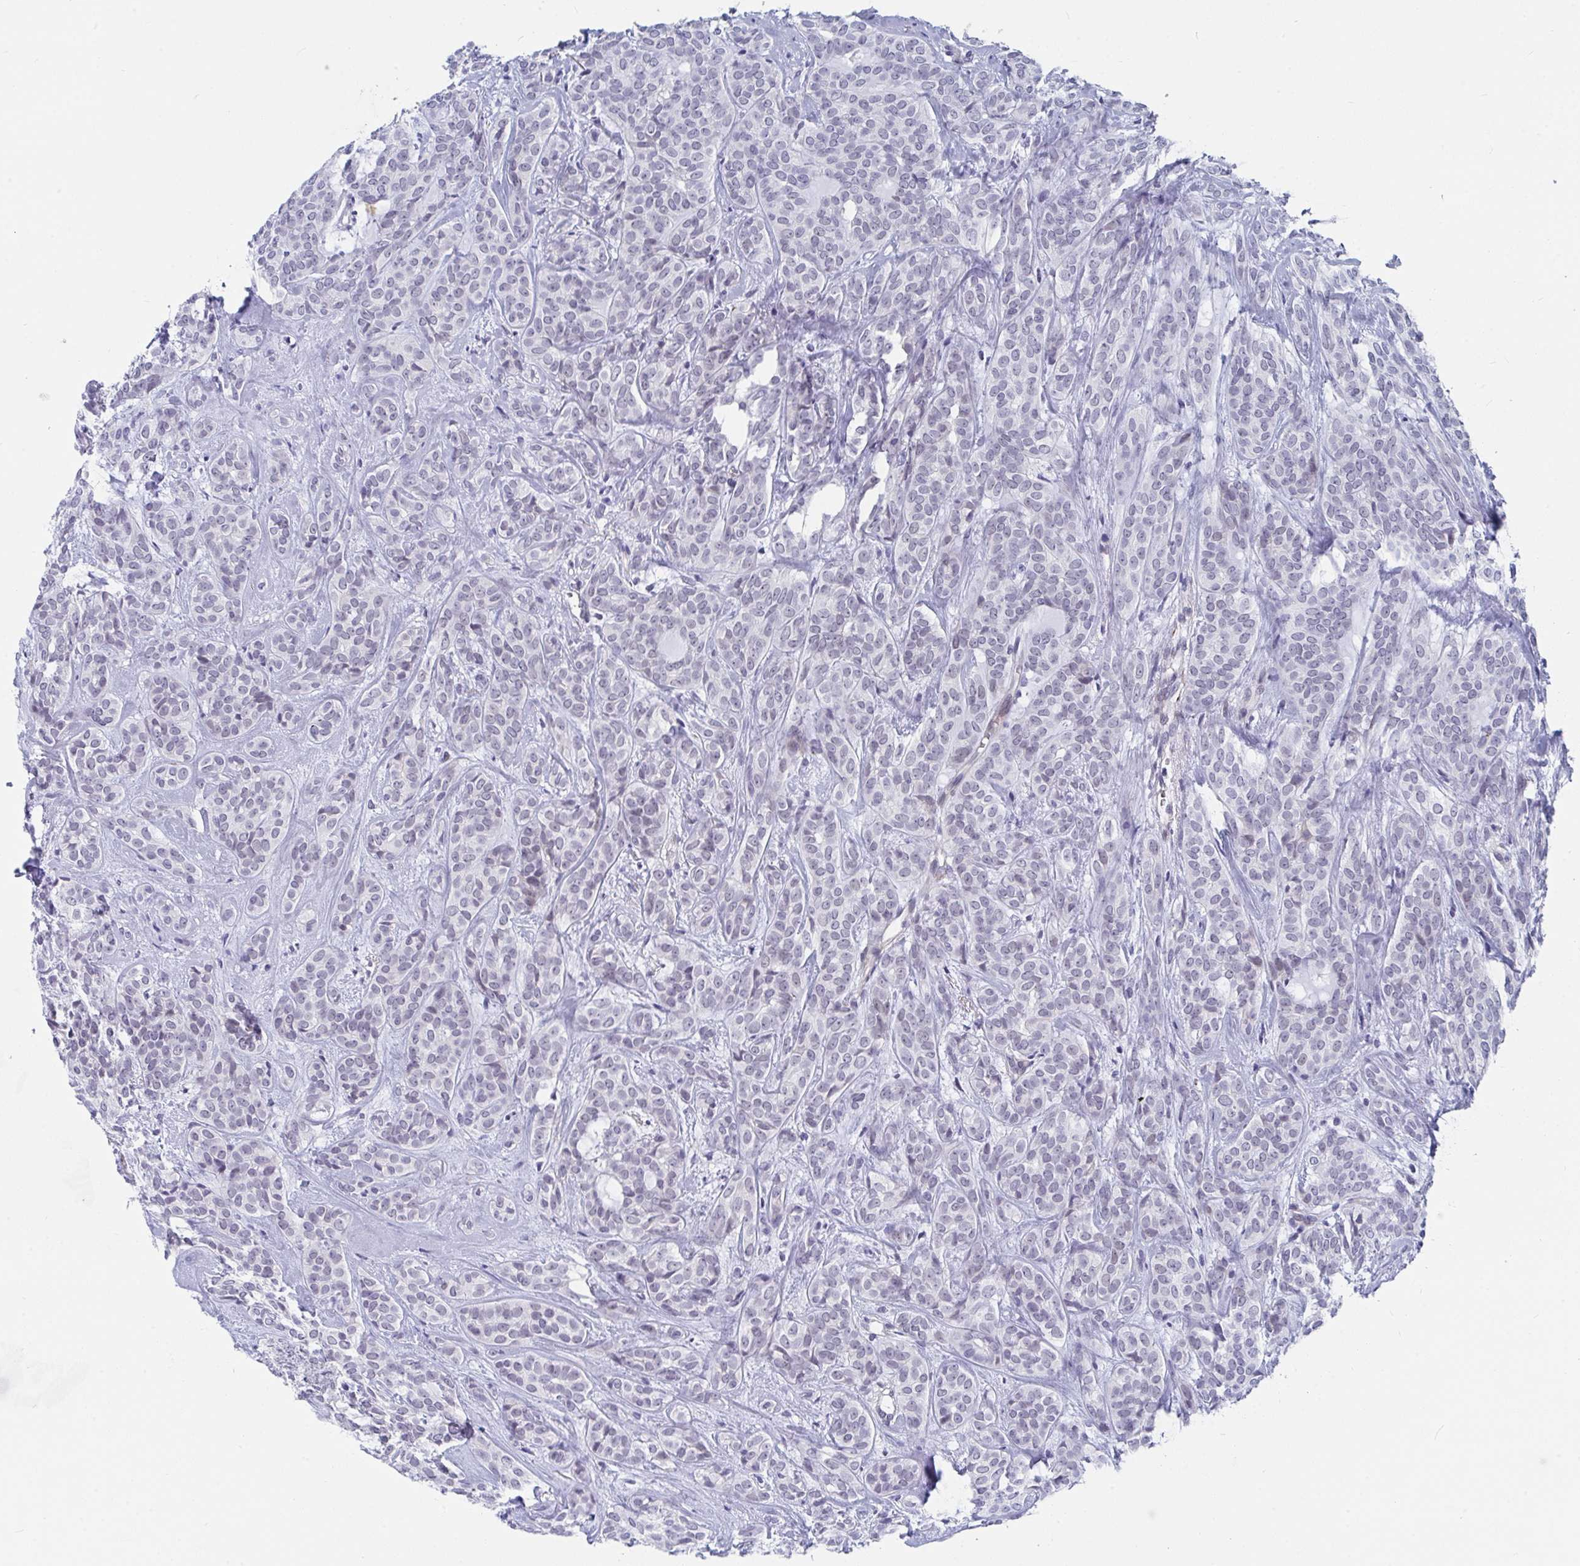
{"staining": {"intensity": "negative", "quantity": "none", "location": "none"}, "tissue": "head and neck cancer", "cell_type": "Tumor cells", "image_type": "cancer", "snomed": [{"axis": "morphology", "description": "Adenocarcinoma, NOS"}, {"axis": "topography", "description": "Head-Neck"}], "caption": "A micrograph of head and neck cancer (adenocarcinoma) stained for a protein shows no brown staining in tumor cells.", "gene": "DAOA", "patient": {"sex": "female", "age": 57}}